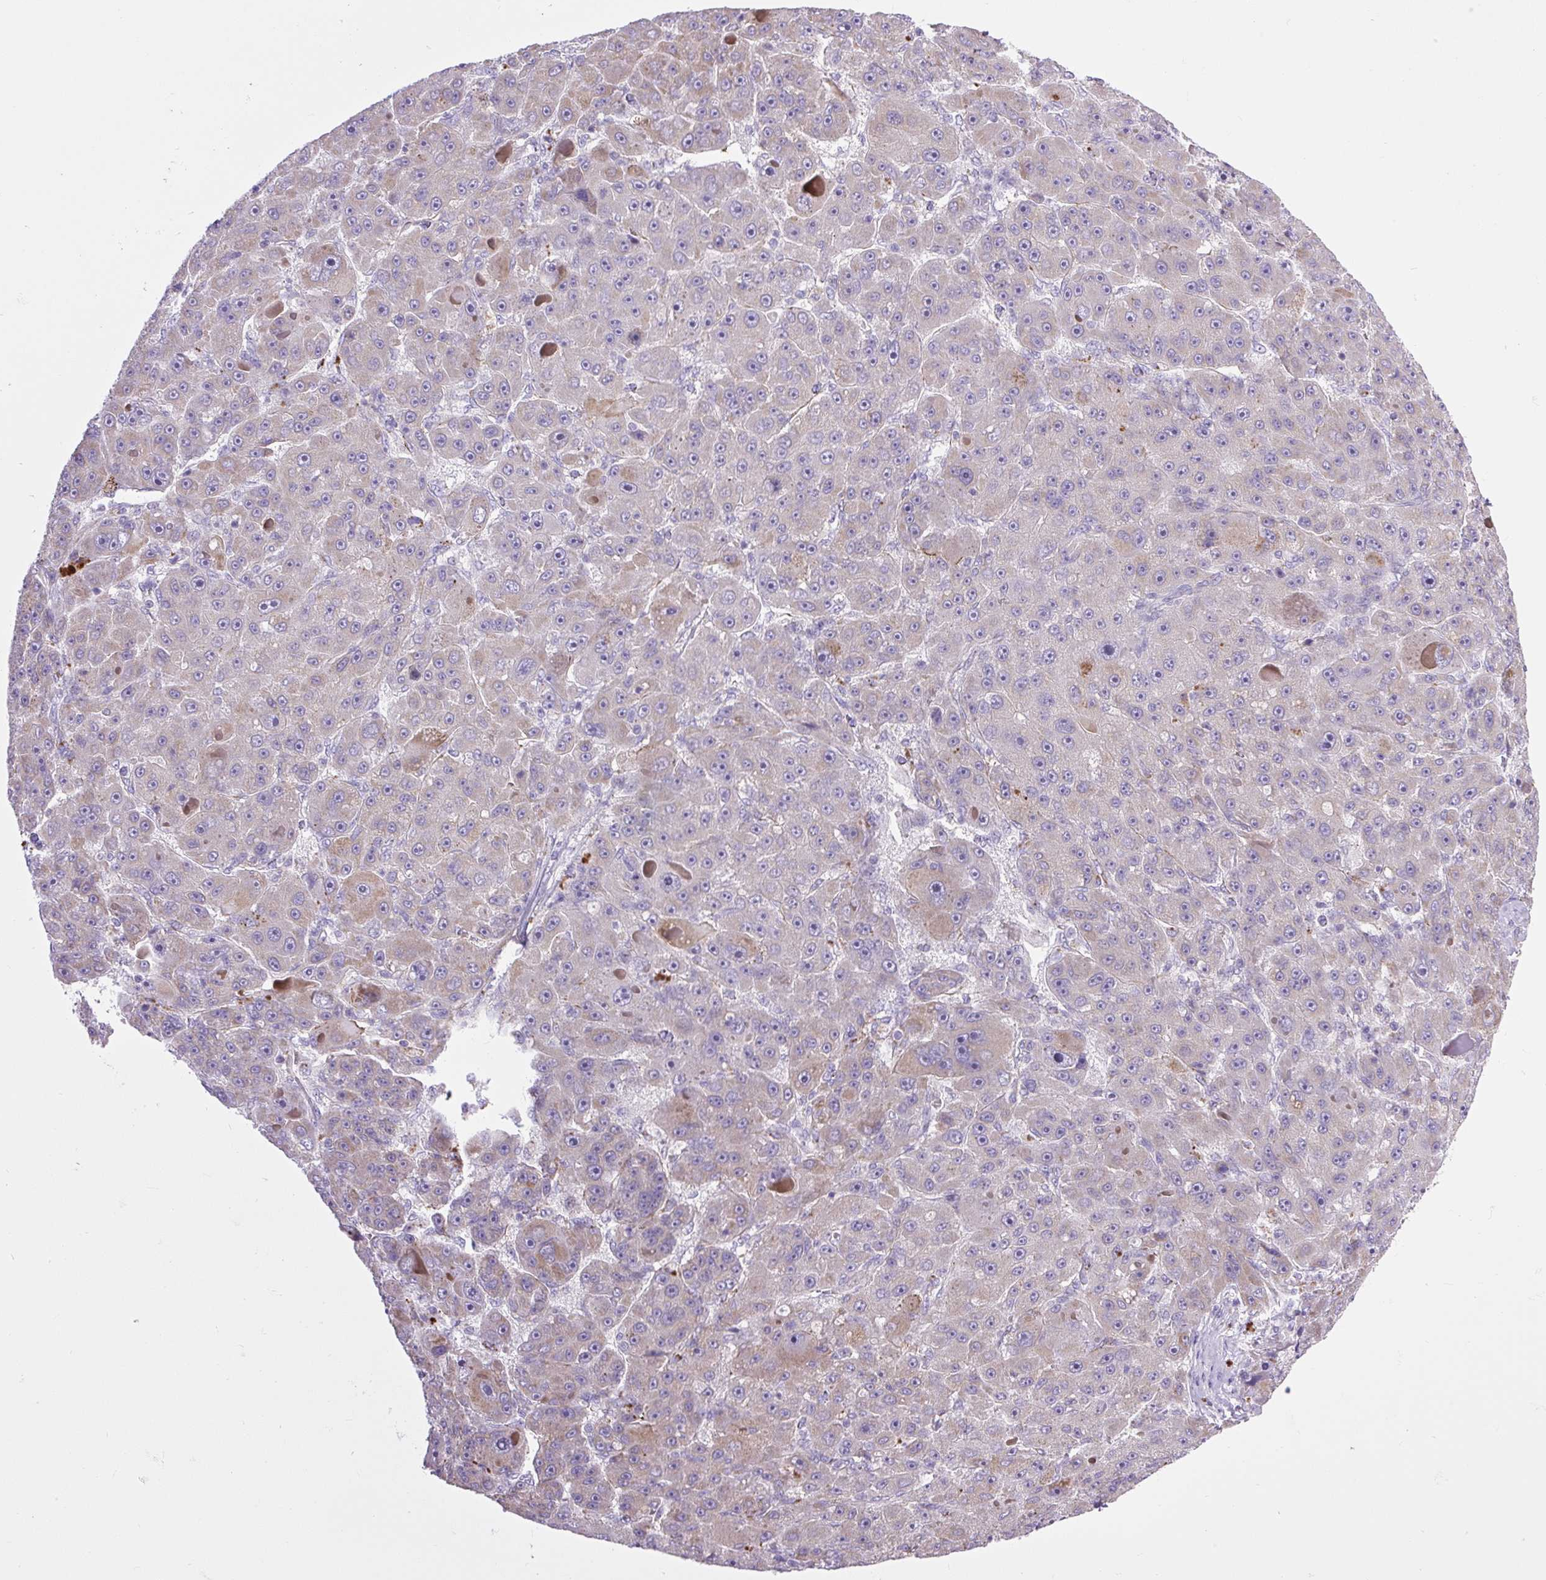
{"staining": {"intensity": "weak", "quantity": "<25%", "location": "cytoplasmic/membranous"}, "tissue": "liver cancer", "cell_type": "Tumor cells", "image_type": "cancer", "snomed": [{"axis": "morphology", "description": "Carcinoma, Hepatocellular, NOS"}, {"axis": "topography", "description": "Liver"}], "caption": "Immunohistochemistry (IHC) micrograph of neoplastic tissue: human hepatocellular carcinoma (liver) stained with DAB (3,3'-diaminobenzidine) displays no significant protein expression in tumor cells. The staining is performed using DAB (3,3'-diaminobenzidine) brown chromogen with nuclei counter-stained in using hematoxylin.", "gene": "RNASE10", "patient": {"sex": "male", "age": 76}}